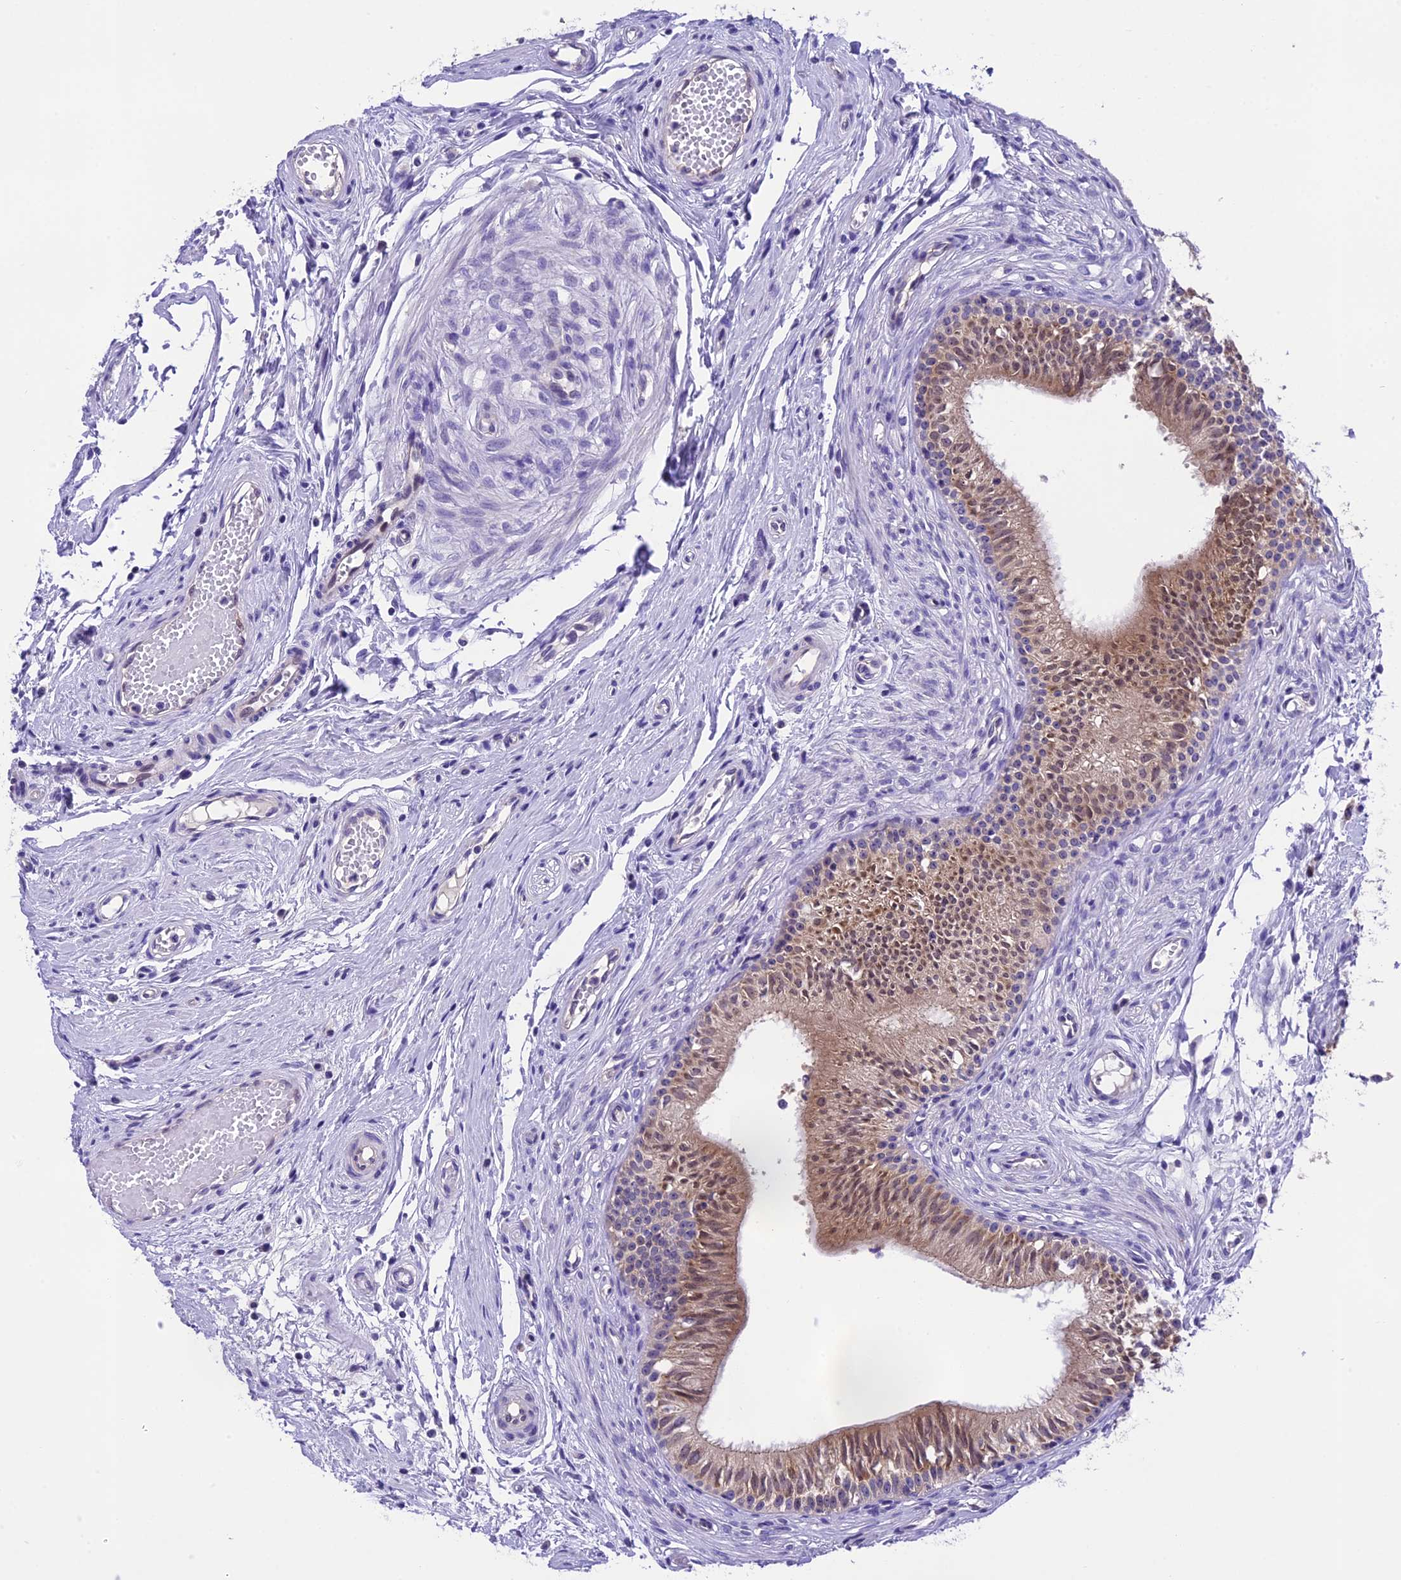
{"staining": {"intensity": "weak", "quantity": "25%-75%", "location": "cytoplasmic/membranous,nuclear"}, "tissue": "epididymis", "cell_type": "Glandular cells", "image_type": "normal", "snomed": [{"axis": "morphology", "description": "Normal tissue, NOS"}, {"axis": "topography", "description": "Epididymis, spermatic cord, NOS"}], "caption": "Brown immunohistochemical staining in benign epididymis displays weak cytoplasmic/membranous,nuclear positivity in about 25%-75% of glandular cells.", "gene": "PRR15", "patient": {"sex": "male", "age": 22}}